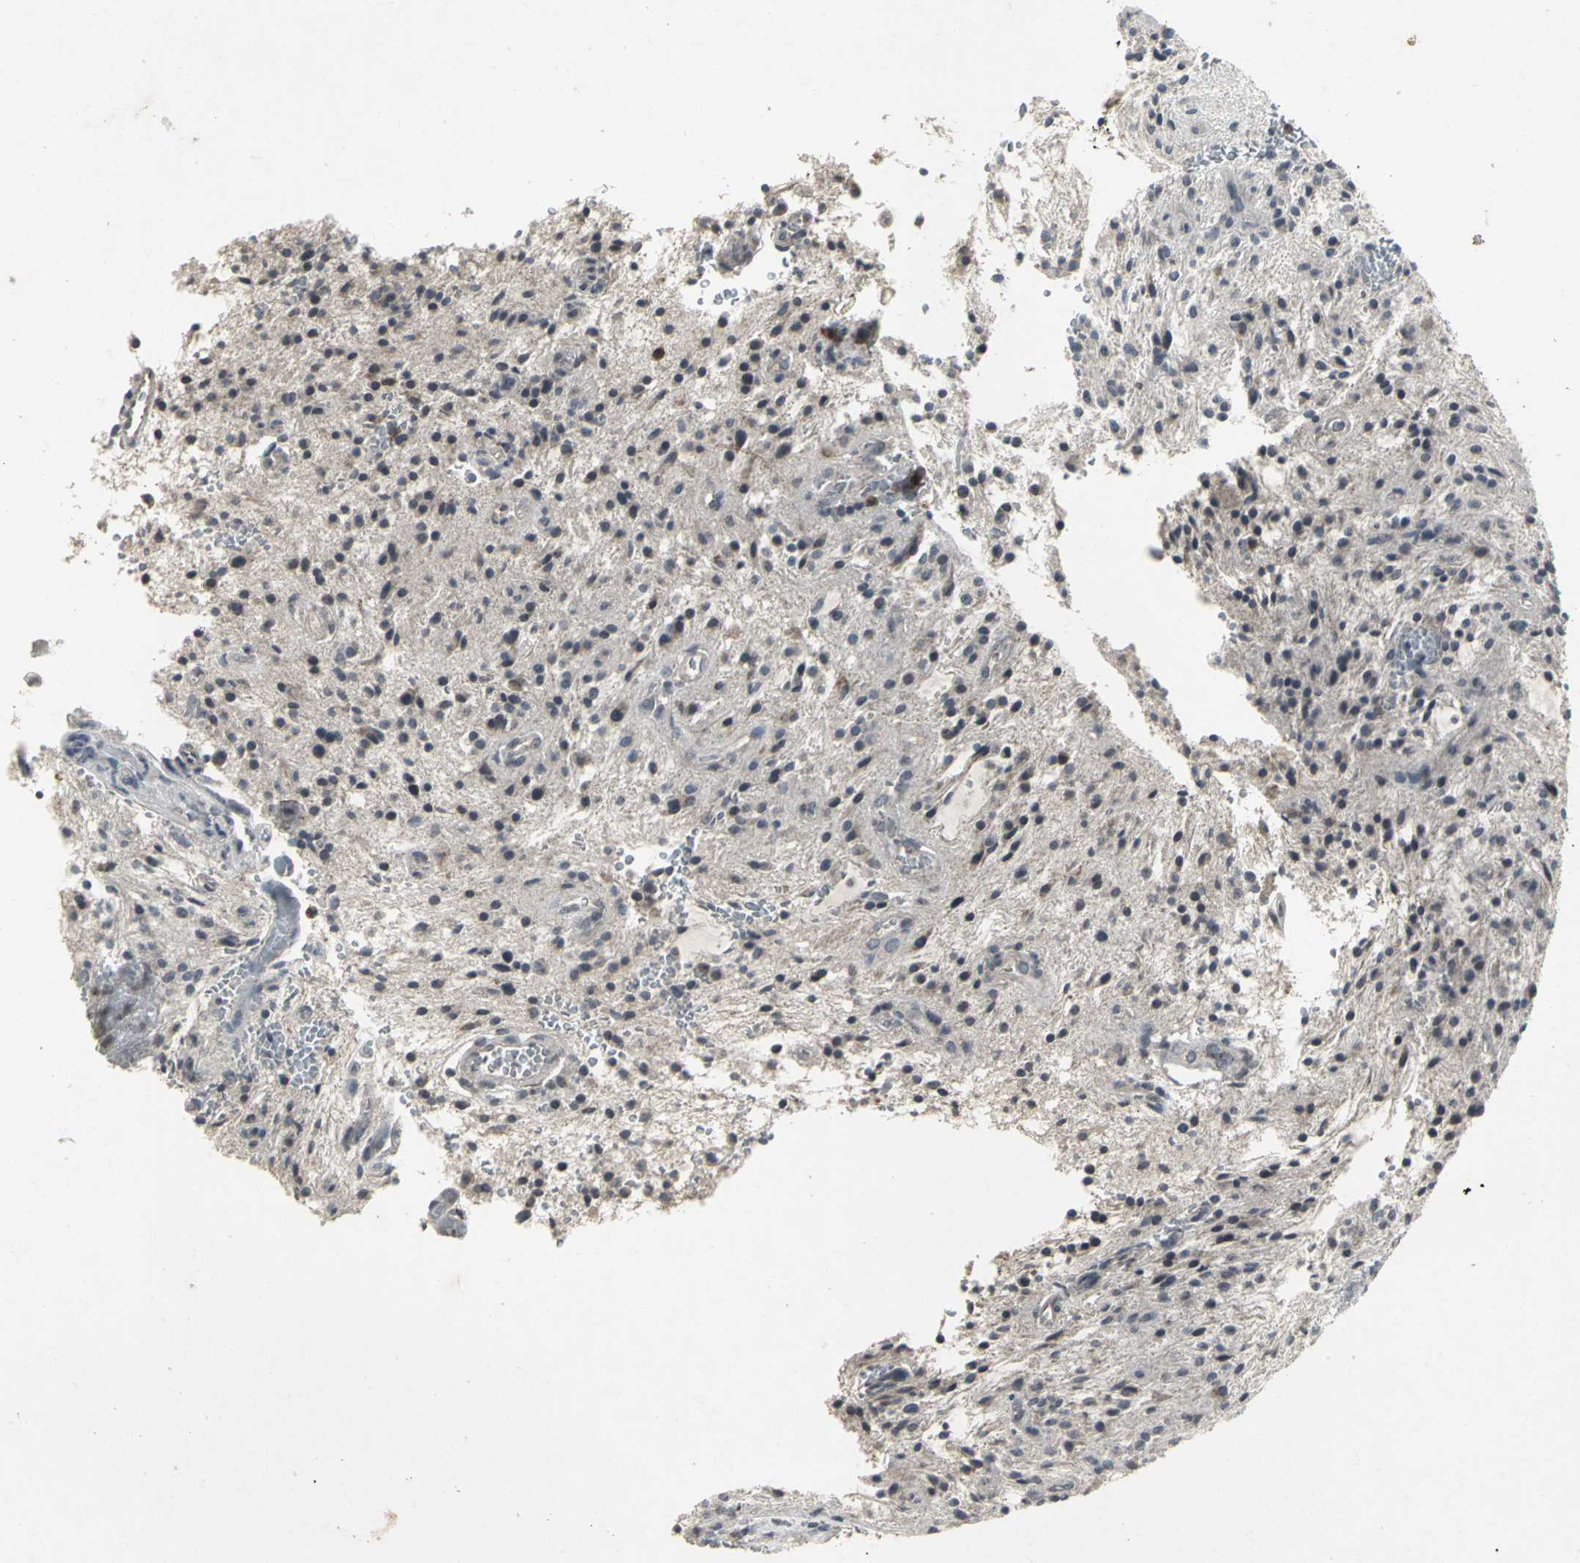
{"staining": {"intensity": "weak", "quantity": "<25%", "location": "cytoplasmic/membranous"}, "tissue": "glioma", "cell_type": "Tumor cells", "image_type": "cancer", "snomed": [{"axis": "morphology", "description": "Glioma, malignant, NOS"}, {"axis": "topography", "description": "Cerebellum"}], "caption": "Immunohistochemical staining of glioma exhibits no significant staining in tumor cells. (Brightfield microscopy of DAB (3,3'-diaminobenzidine) immunohistochemistry (IHC) at high magnification).", "gene": "BMP4", "patient": {"sex": "female", "age": 10}}